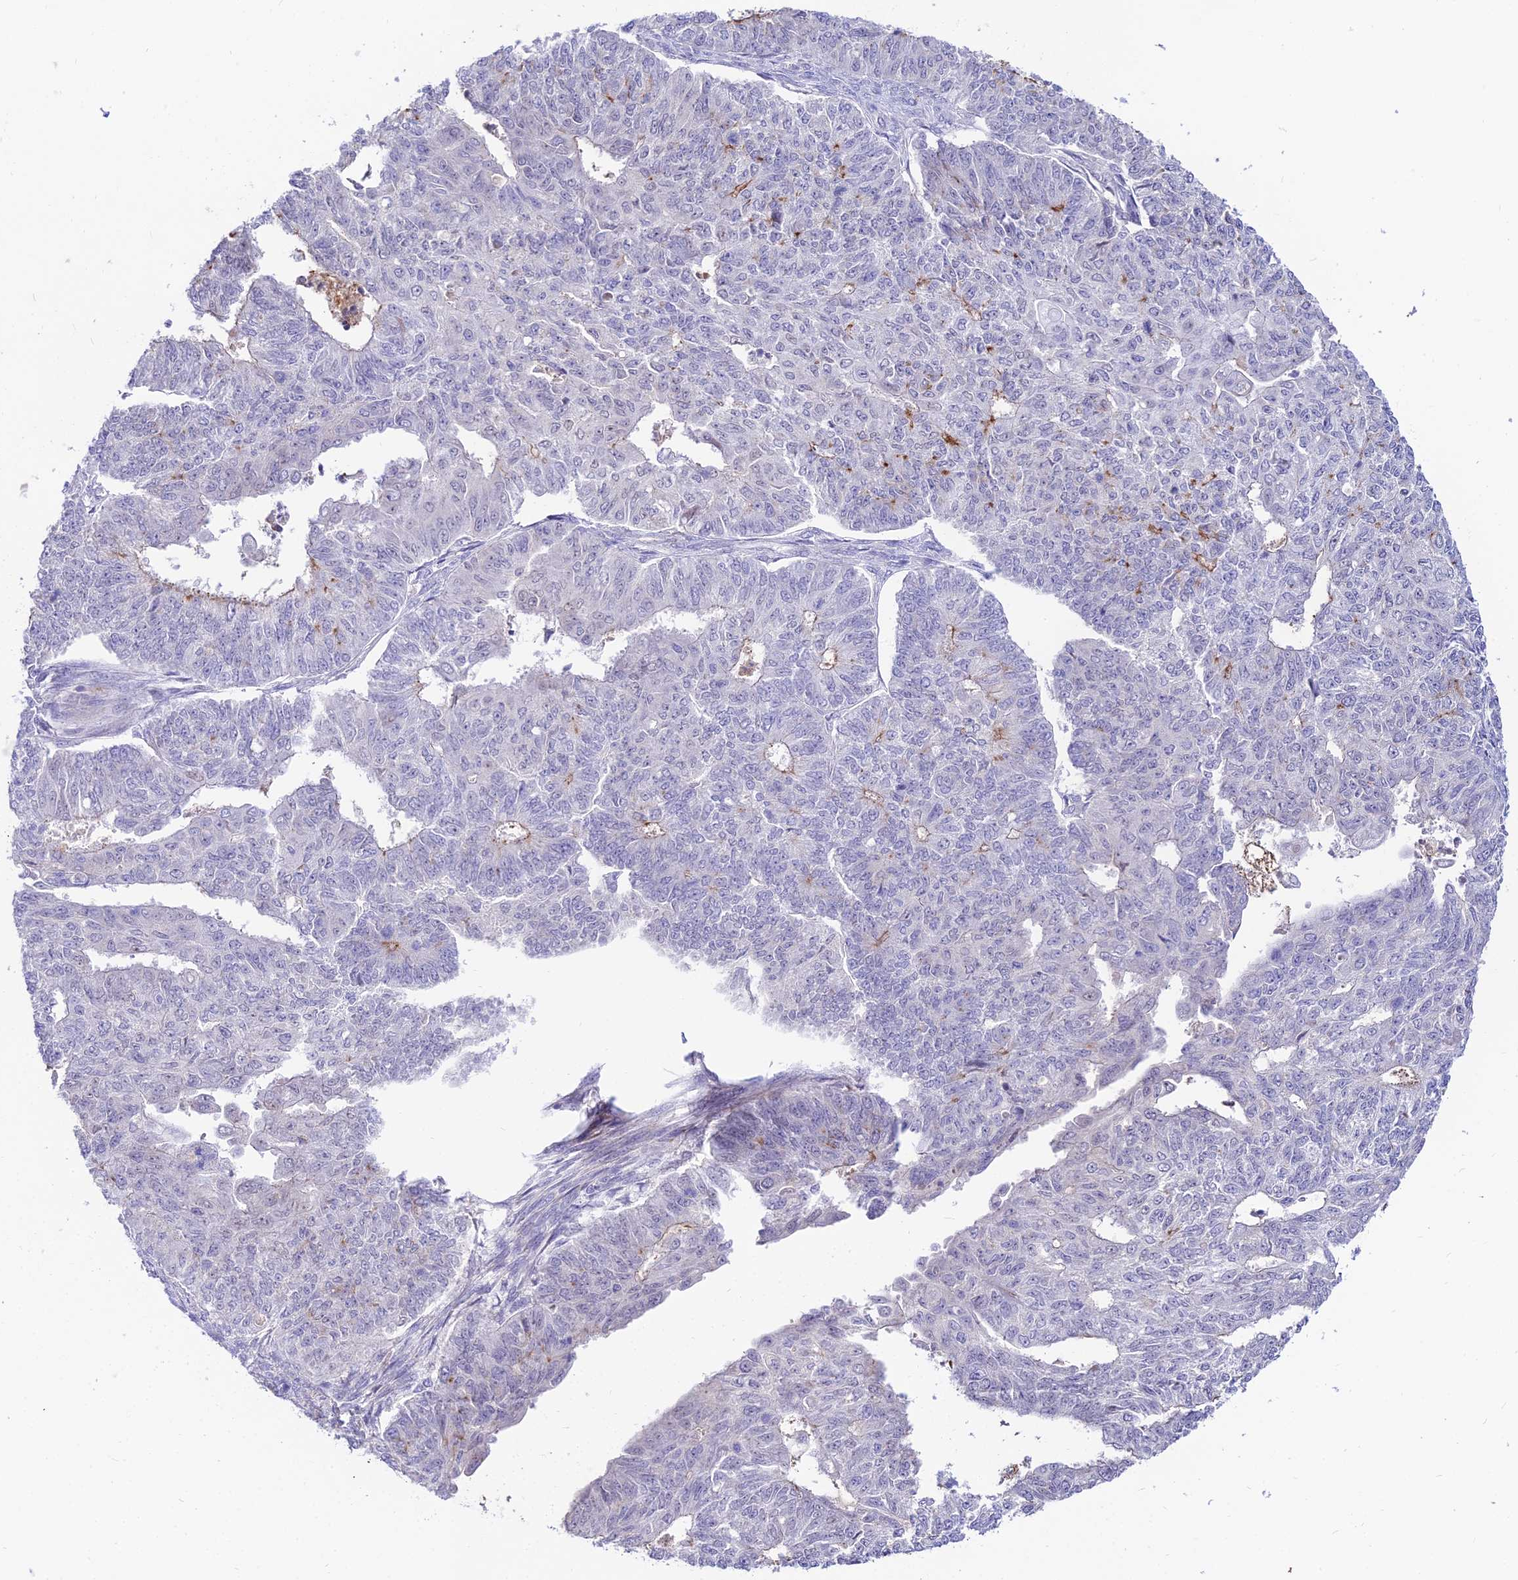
{"staining": {"intensity": "moderate", "quantity": "<25%", "location": "cytoplasmic/membranous"}, "tissue": "endometrial cancer", "cell_type": "Tumor cells", "image_type": "cancer", "snomed": [{"axis": "morphology", "description": "Adenocarcinoma, NOS"}, {"axis": "topography", "description": "Endometrium"}], "caption": "Immunohistochemistry (IHC) image of adenocarcinoma (endometrial) stained for a protein (brown), which shows low levels of moderate cytoplasmic/membranous staining in about <25% of tumor cells.", "gene": "C6orf163", "patient": {"sex": "female", "age": 32}}